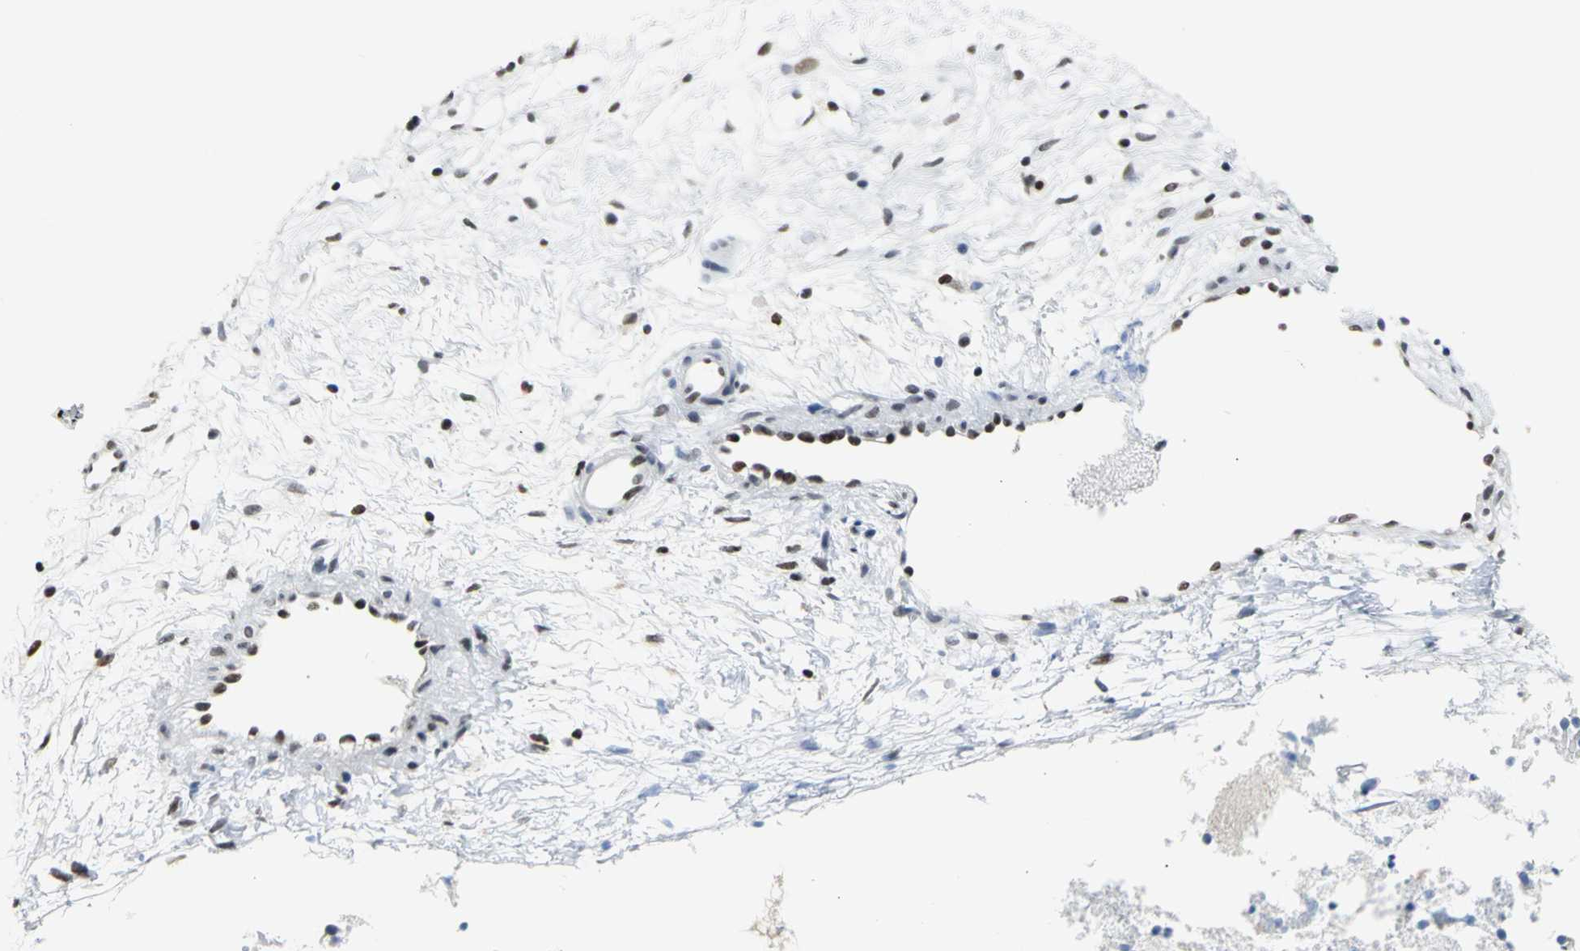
{"staining": {"intensity": "moderate", "quantity": "25%-75%", "location": "nuclear"}, "tissue": "nasopharynx", "cell_type": "Respiratory epithelial cells", "image_type": "normal", "snomed": [{"axis": "morphology", "description": "Normal tissue, NOS"}, {"axis": "topography", "description": "Nasopharynx"}], "caption": "Unremarkable nasopharynx reveals moderate nuclear positivity in approximately 25%-75% of respiratory epithelial cells, visualized by immunohistochemistry. Ihc stains the protein in brown and the nuclei are stained blue.", "gene": "HNRNPD", "patient": {"sex": "male", "age": 21}}